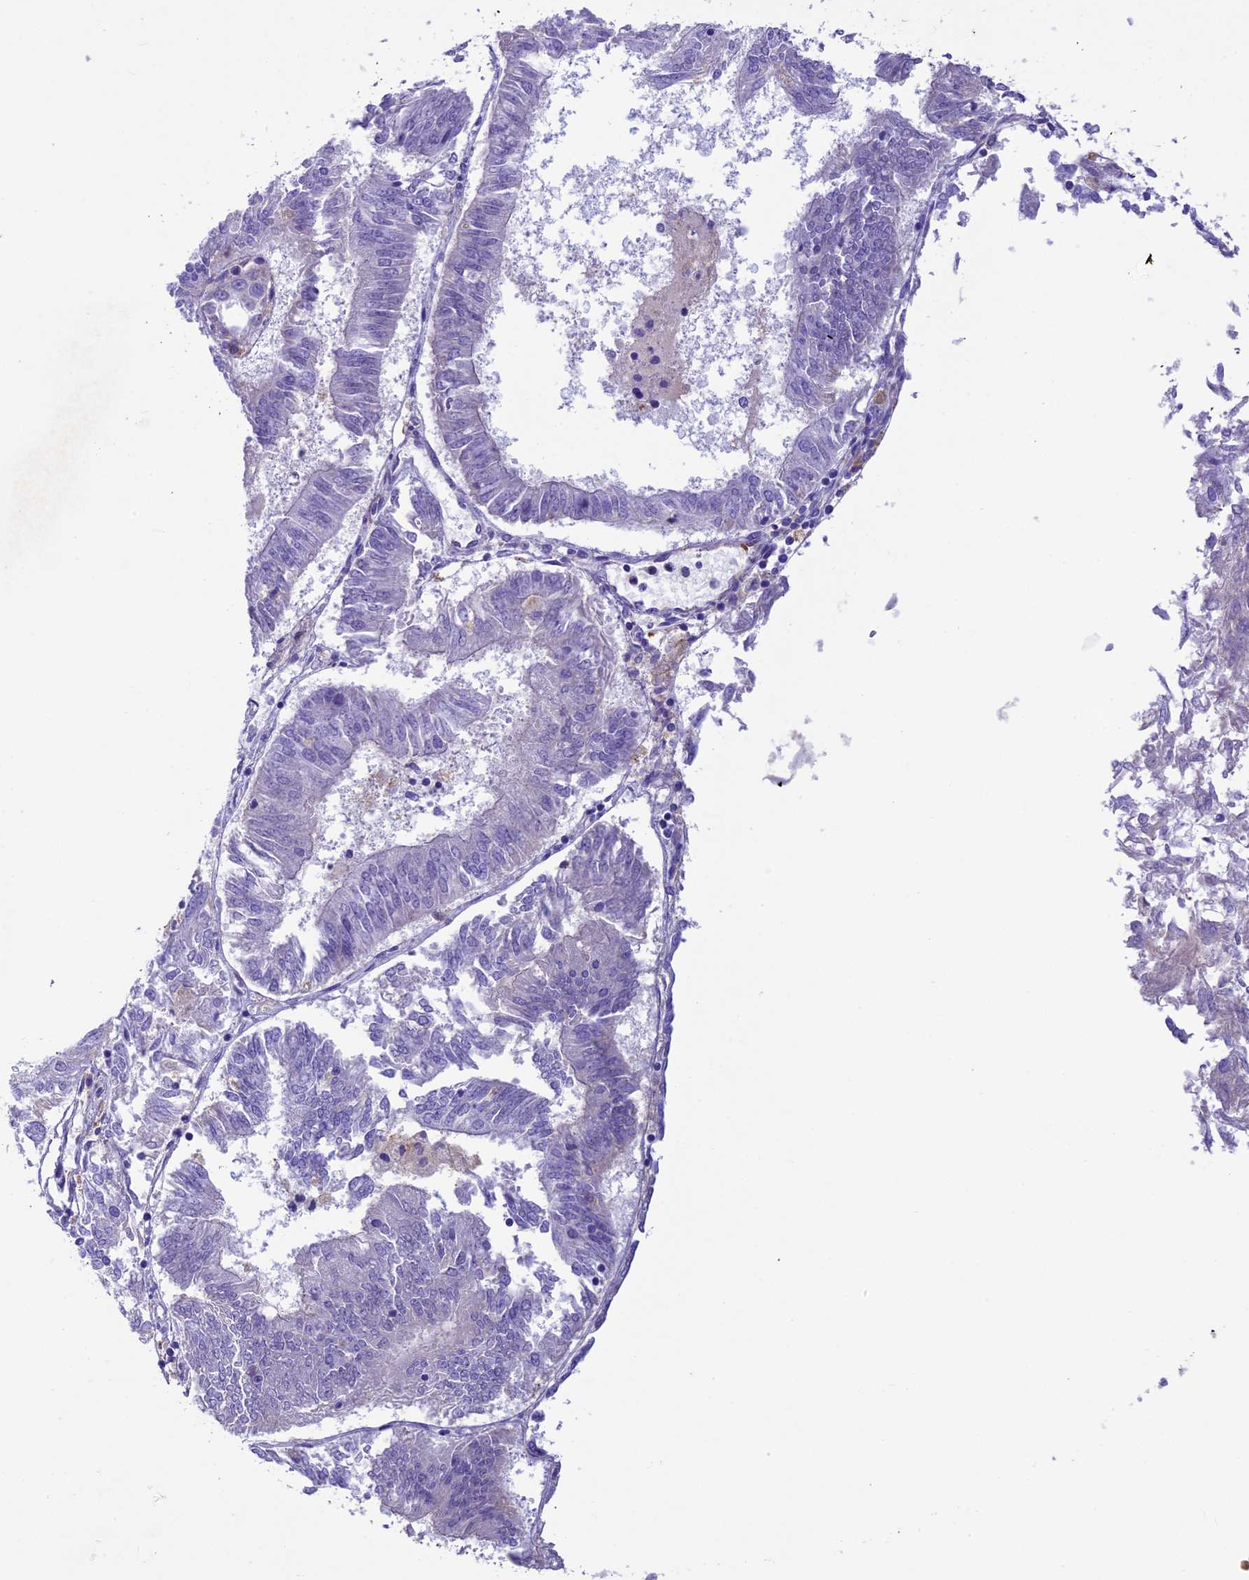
{"staining": {"intensity": "negative", "quantity": "none", "location": "none"}, "tissue": "endometrial cancer", "cell_type": "Tumor cells", "image_type": "cancer", "snomed": [{"axis": "morphology", "description": "Adenocarcinoma, NOS"}, {"axis": "topography", "description": "Endometrium"}], "caption": "DAB (3,3'-diaminobenzidine) immunohistochemical staining of adenocarcinoma (endometrial) exhibits no significant expression in tumor cells. (DAB (3,3'-diaminobenzidine) immunohistochemistry, high magnification).", "gene": "IGSF6", "patient": {"sex": "female", "age": 58}}